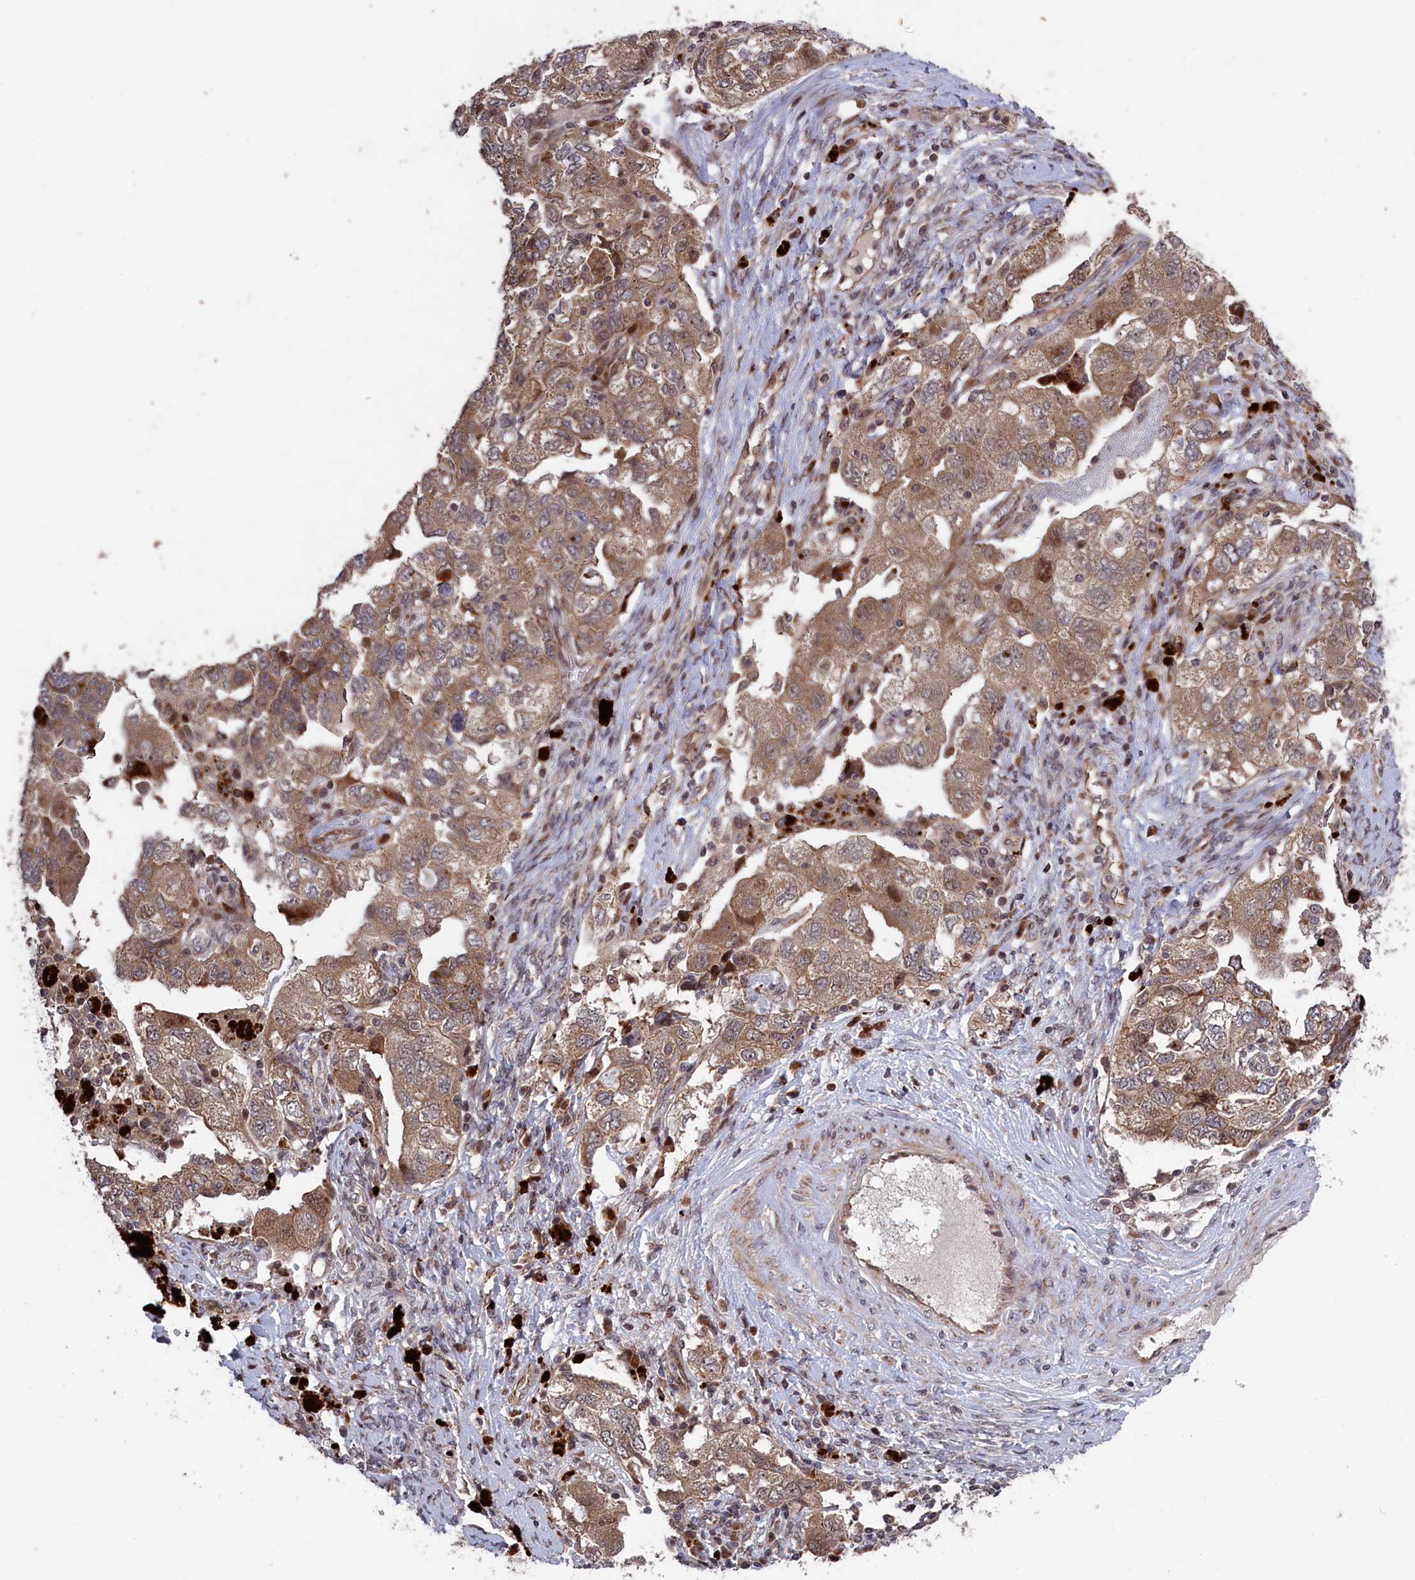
{"staining": {"intensity": "moderate", "quantity": ">75%", "location": "cytoplasmic/membranous,nuclear"}, "tissue": "ovarian cancer", "cell_type": "Tumor cells", "image_type": "cancer", "snomed": [{"axis": "morphology", "description": "Carcinoma, NOS"}, {"axis": "morphology", "description": "Cystadenocarcinoma, serous, NOS"}, {"axis": "topography", "description": "Ovary"}], "caption": "Immunohistochemical staining of carcinoma (ovarian) exhibits moderate cytoplasmic/membranous and nuclear protein staining in approximately >75% of tumor cells.", "gene": "LSG1", "patient": {"sex": "female", "age": 69}}